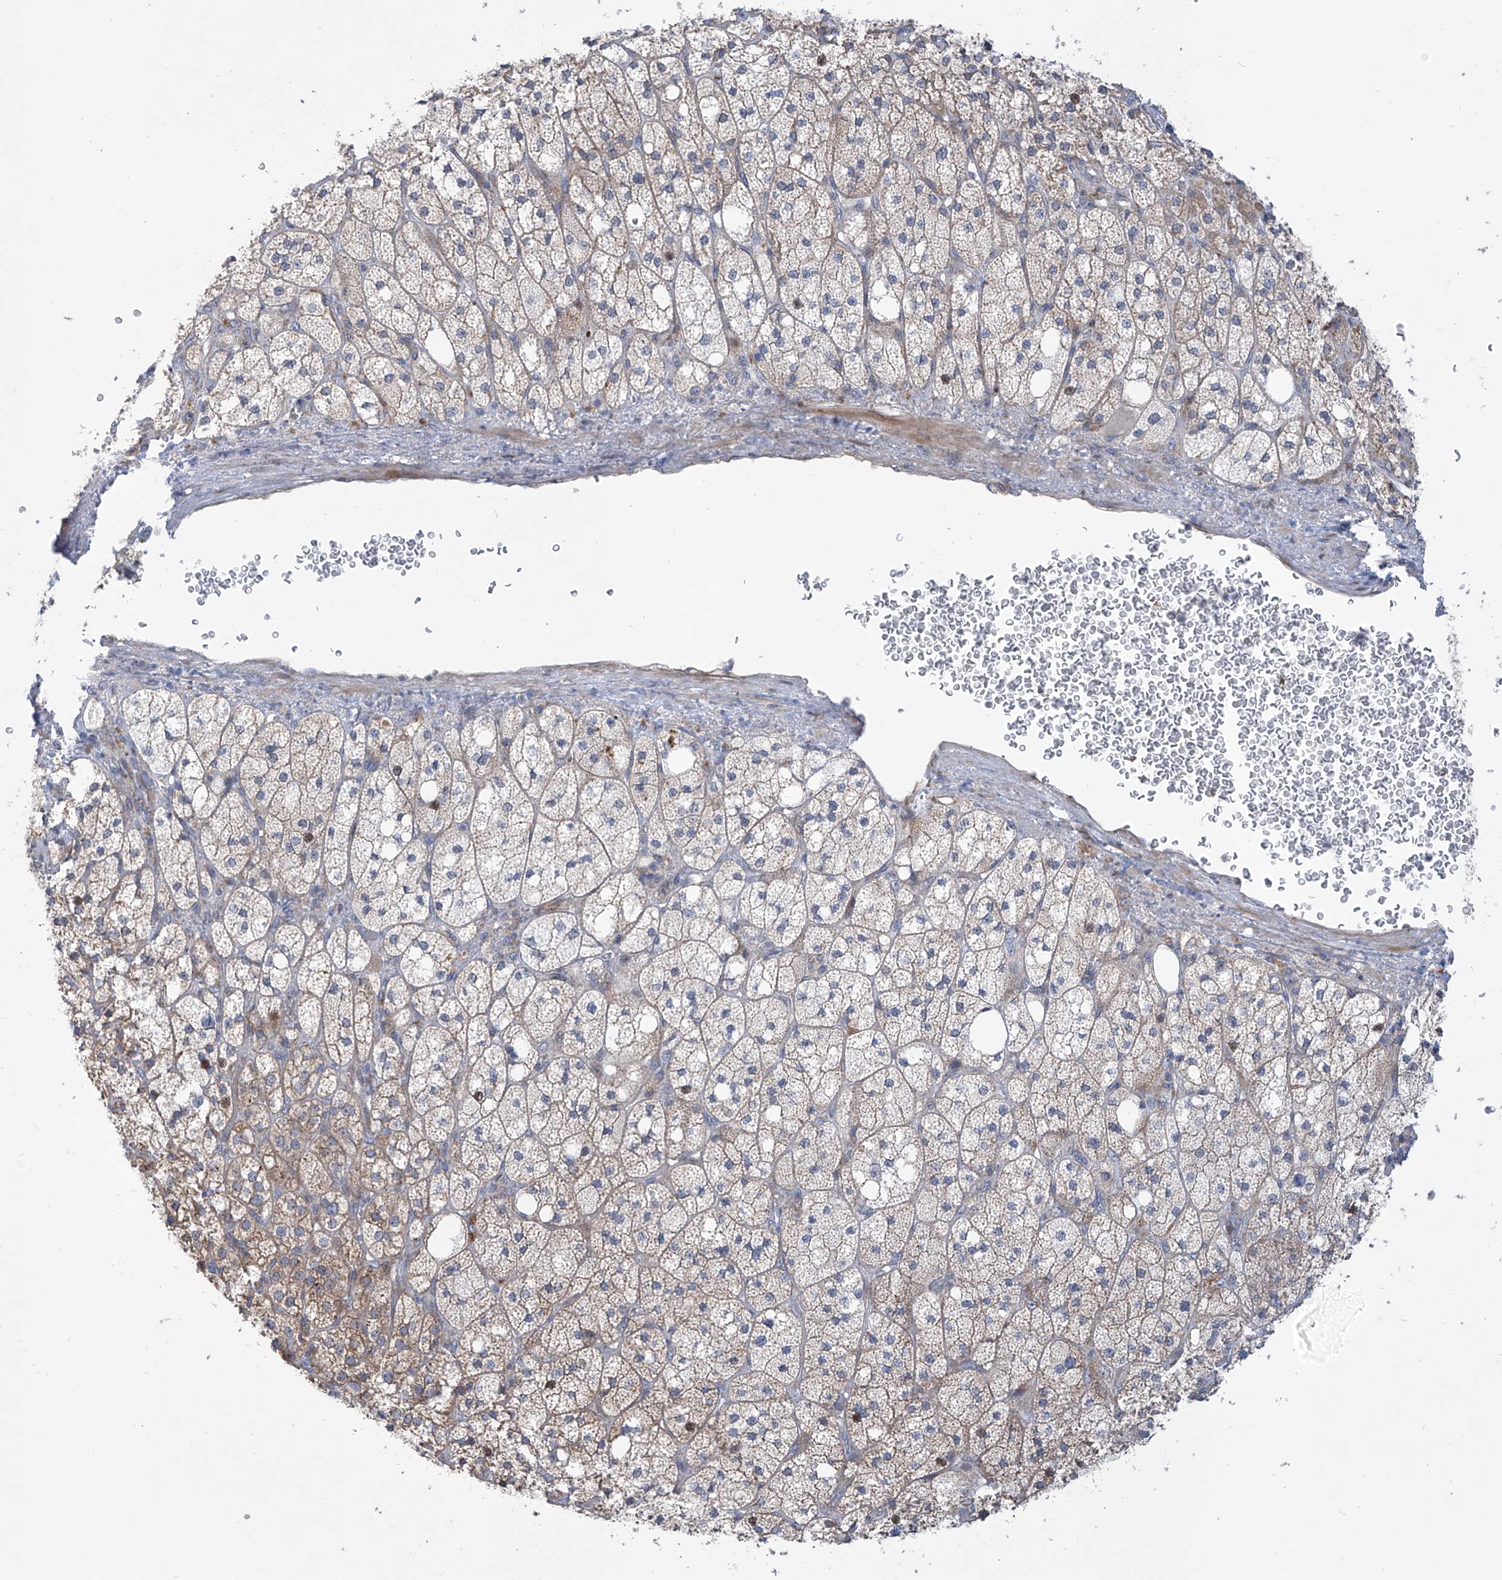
{"staining": {"intensity": "moderate", "quantity": "<25%", "location": "cytoplasmic/membranous,nuclear"}, "tissue": "adrenal gland", "cell_type": "Glandular cells", "image_type": "normal", "snomed": [{"axis": "morphology", "description": "Normal tissue, NOS"}, {"axis": "topography", "description": "Adrenal gland"}], "caption": "The photomicrograph exhibits staining of unremarkable adrenal gland, revealing moderate cytoplasmic/membranous,nuclear protein staining (brown color) within glandular cells.", "gene": "LRRC1", "patient": {"sex": "male", "age": 61}}